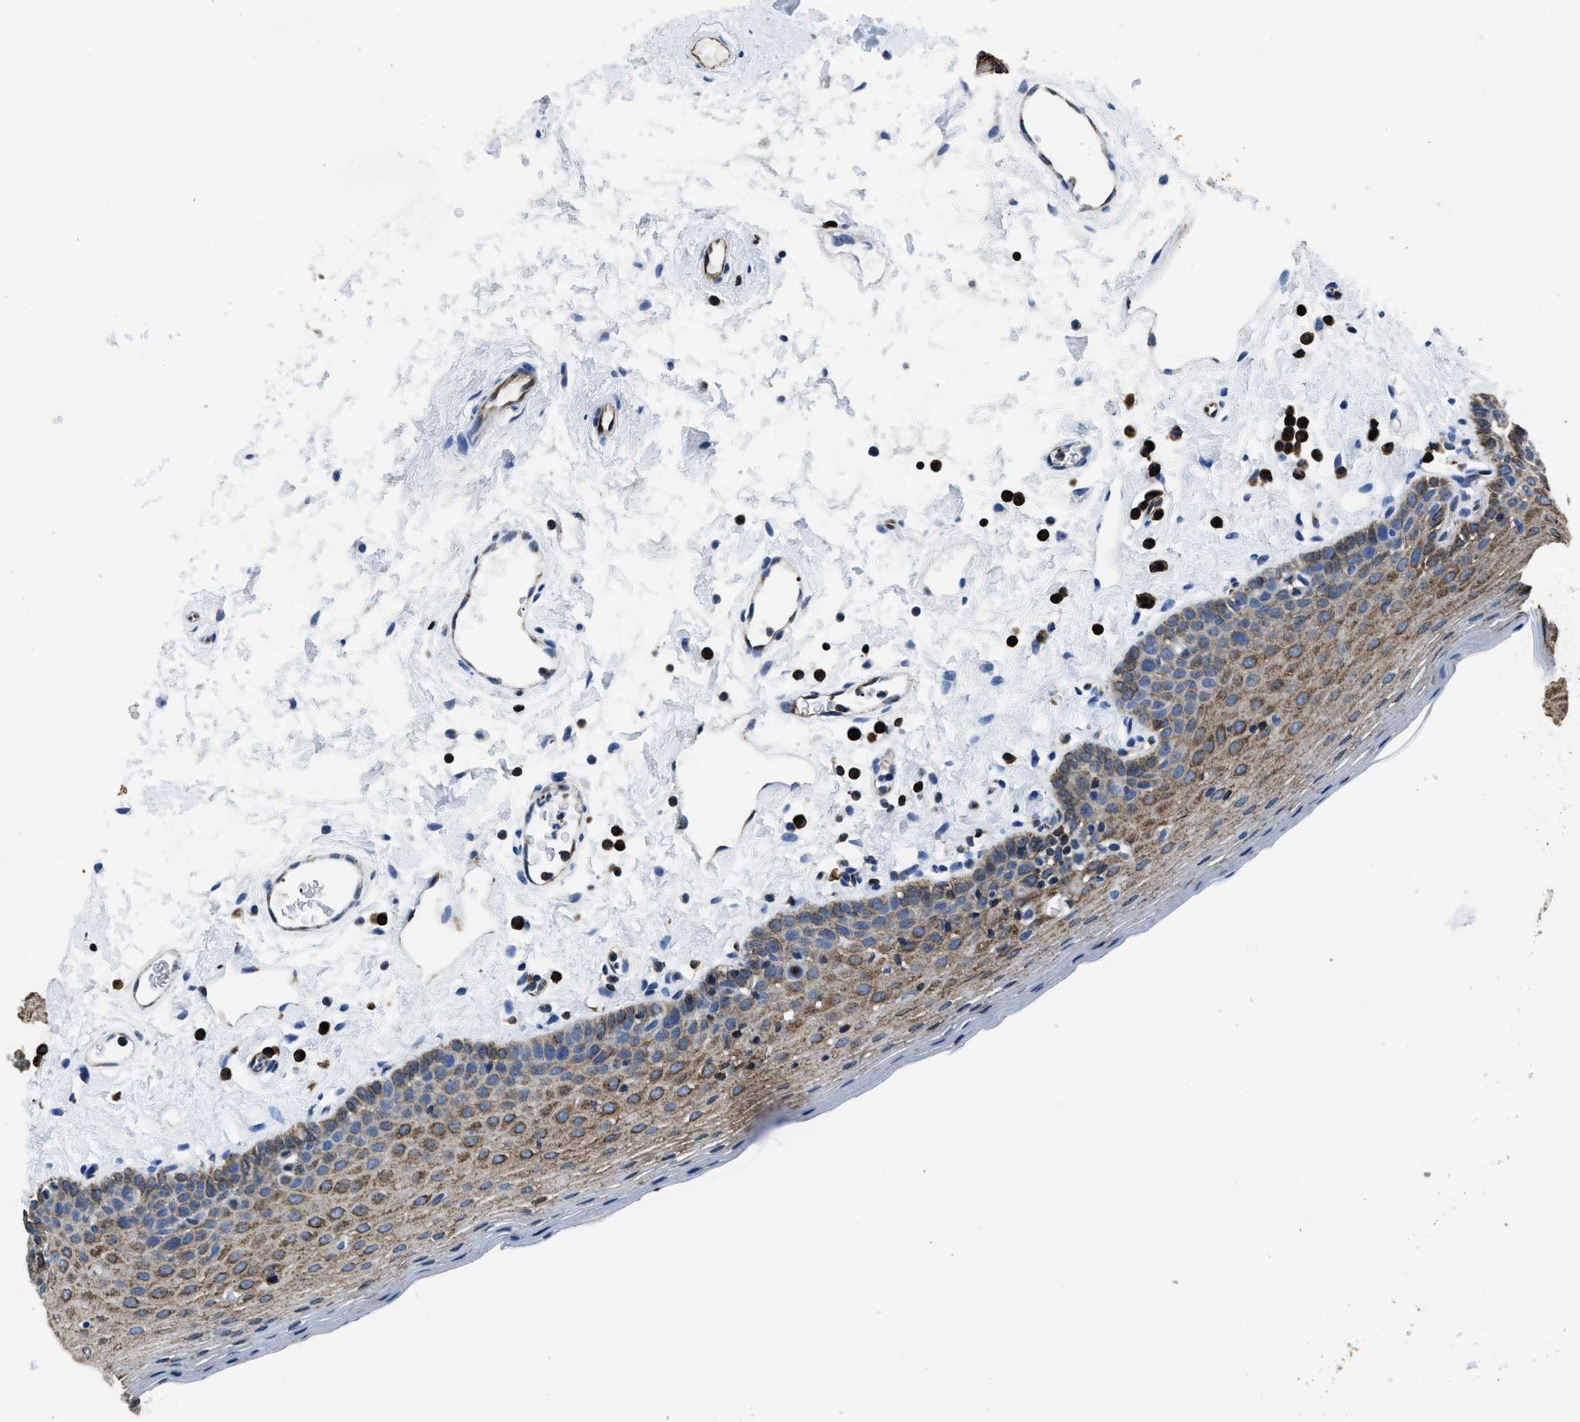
{"staining": {"intensity": "moderate", "quantity": ">75%", "location": "cytoplasmic/membranous"}, "tissue": "oral mucosa", "cell_type": "Squamous epithelial cells", "image_type": "normal", "snomed": [{"axis": "morphology", "description": "Normal tissue, NOS"}, {"axis": "topography", "description": "Oral tissue"}], "caption": "Oral mucosa stained for a protein demonstrates moderate cytoplasmic/membranous positivity in squamous epithelial cells.", "gene": "ITGA3", "patient": {"sex": "male", "age": 66}}